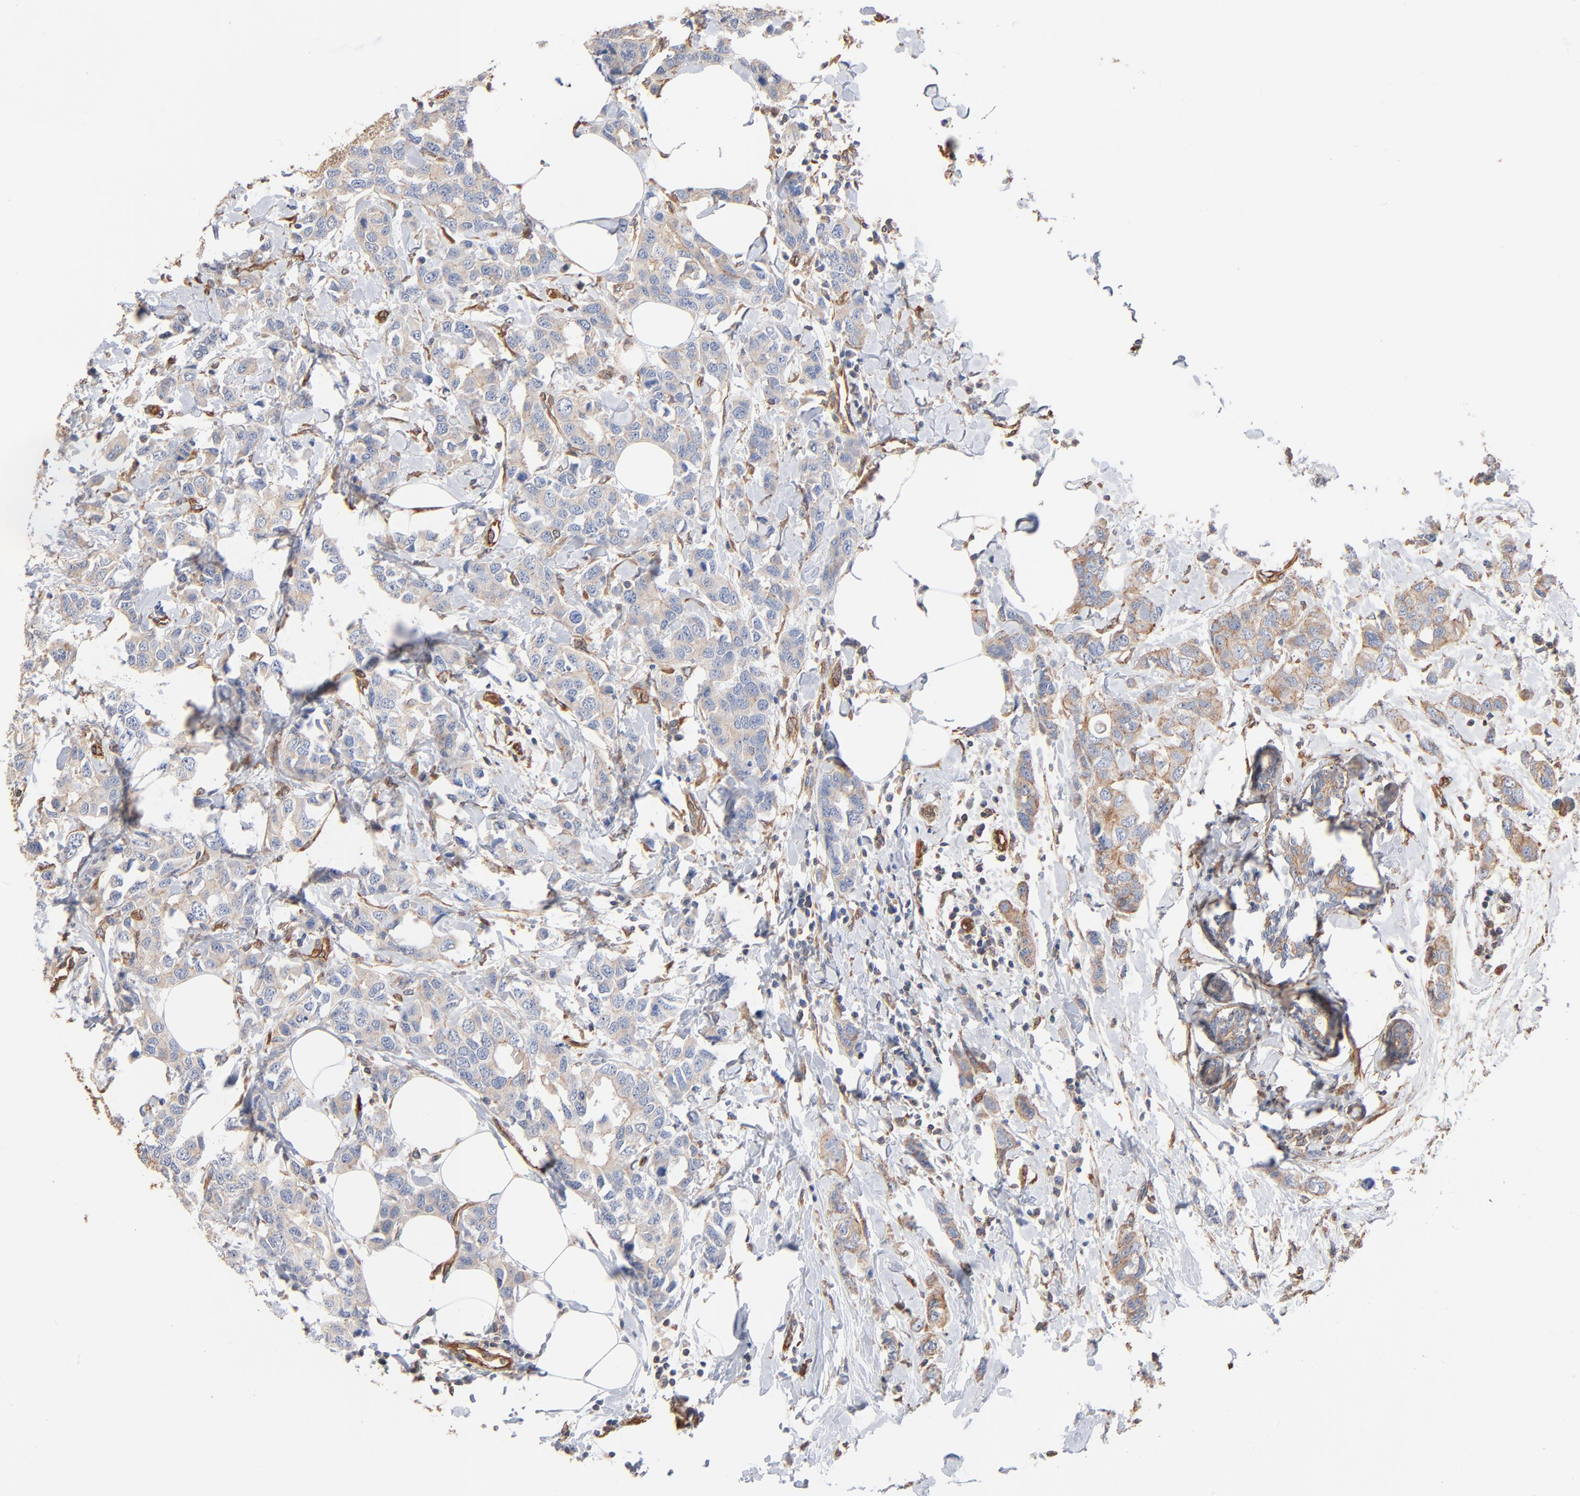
{"staining": {"intensity": "weak", "quantity": ">75%", "location": "cytoplasmic/membranous"}, "tissue": "breast cancer", "cell_type": "Tumor cells", "image_type": "cancer", "snomed": [{"axis": "morphology", "description": "Normal tissue, NOS"}, {"axis": "morphology", "description": "Duct carcinoma"}, {"axis": "topography", "description": "Breast"}], "caption": "Breast cancer (invasive ductal carcinoma) stained with DAB (3,3'-diaminobenzidine) immunohistochemistry displays low levels of weak cytoplasmic/membranous staining in about >75% of tumor cells.", "gene": "ABCD4", "patient": {"sex": "female", "age": 50}}